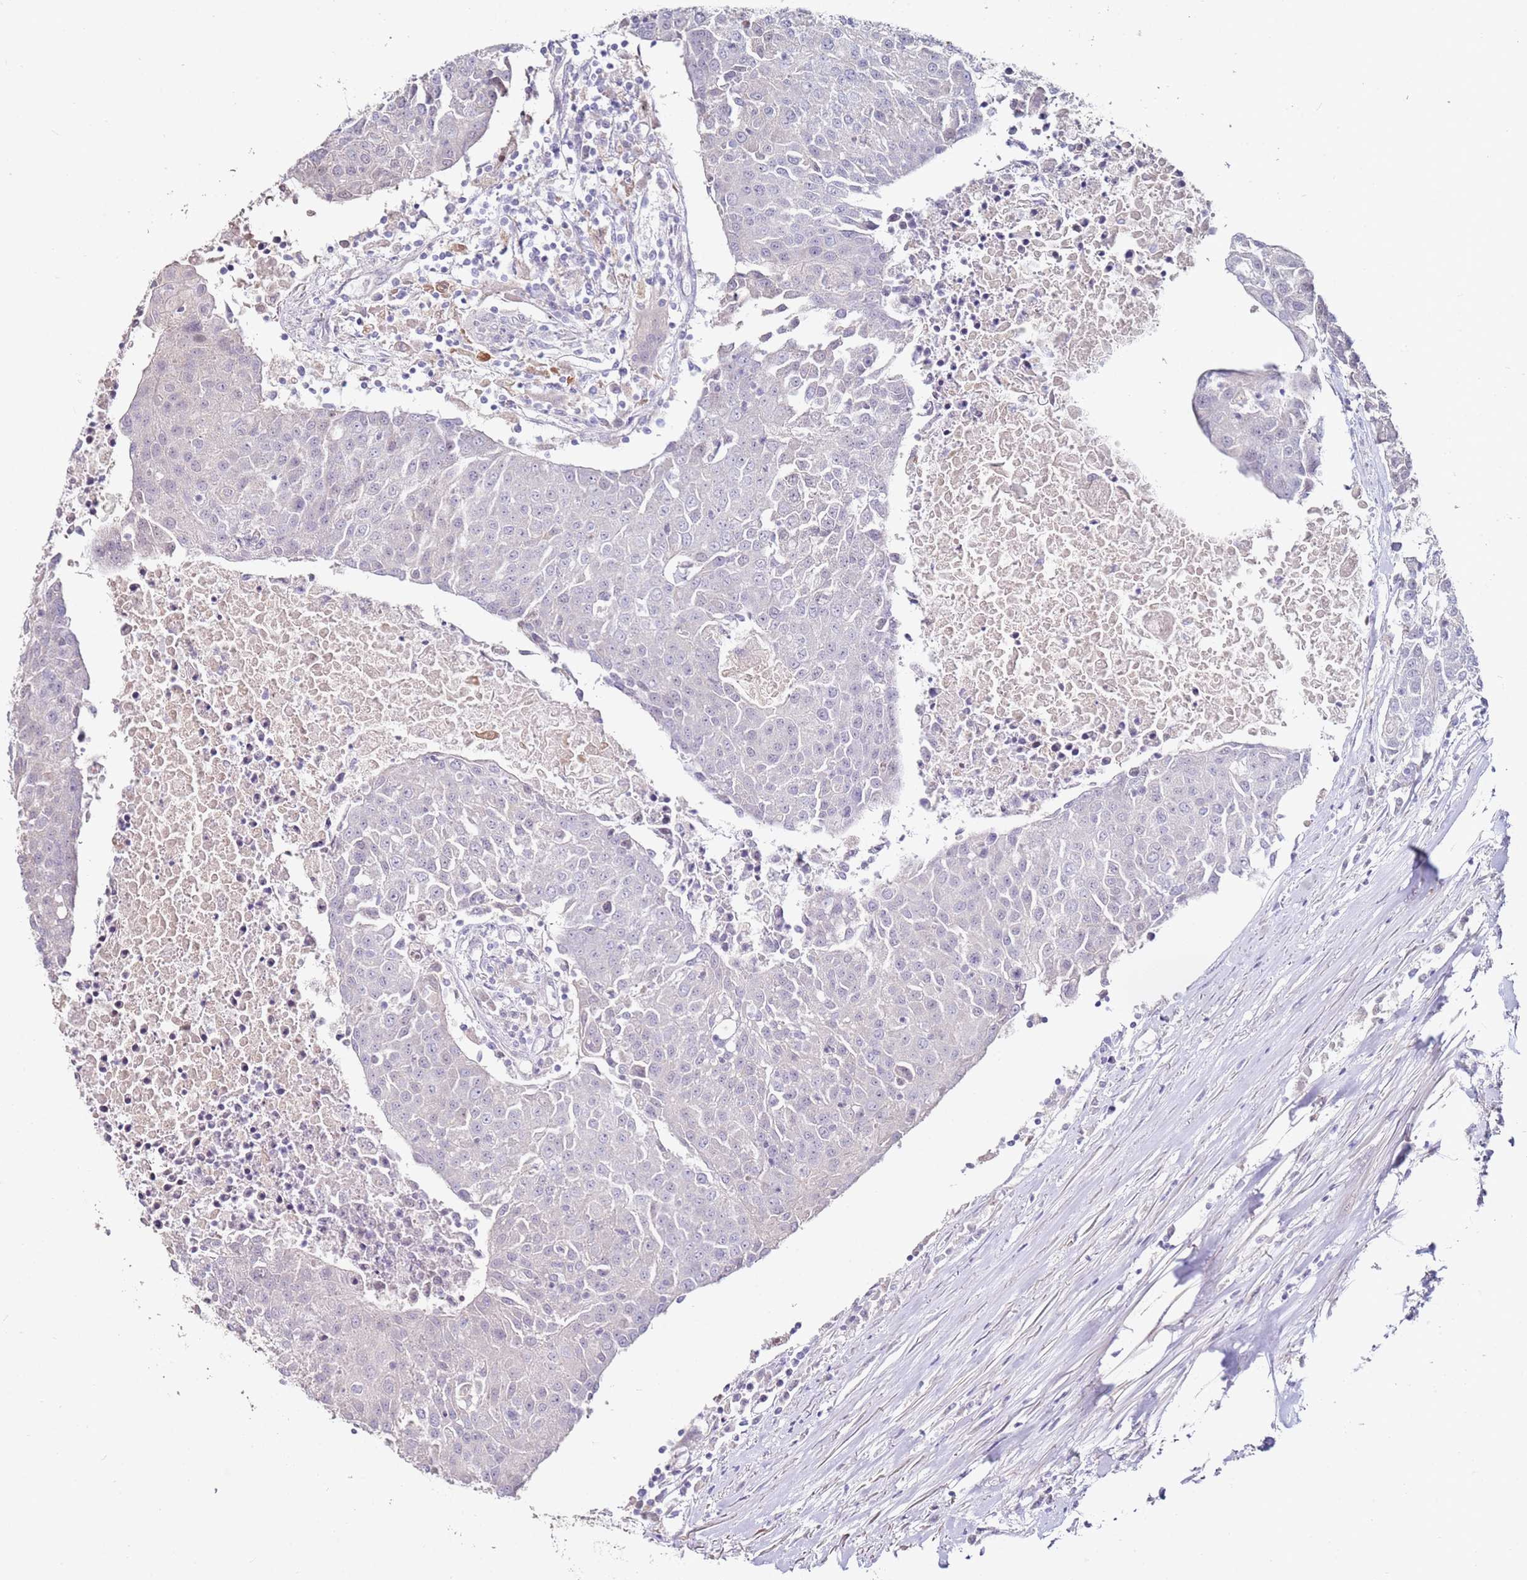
{"staining": {"intensity": "negative", "quantity": "none", "location": "none"}, "tissue": "urothelial cancer", "cell_type": "Tumor cells", "image_type": "cancer", "snomed": [{"axis": "morphology", "description": "Urothelial carcinoma, High grade"}, {"axis": "topography", "description": "Urinary bladder"}], "caption": "This is a image of immunohistochemistry staining of high-grade urothelial carcinoma, which shows no positivity in tumor cells.", "gene": "RARS2", "patient": {"sex": "female", "age": 85}}